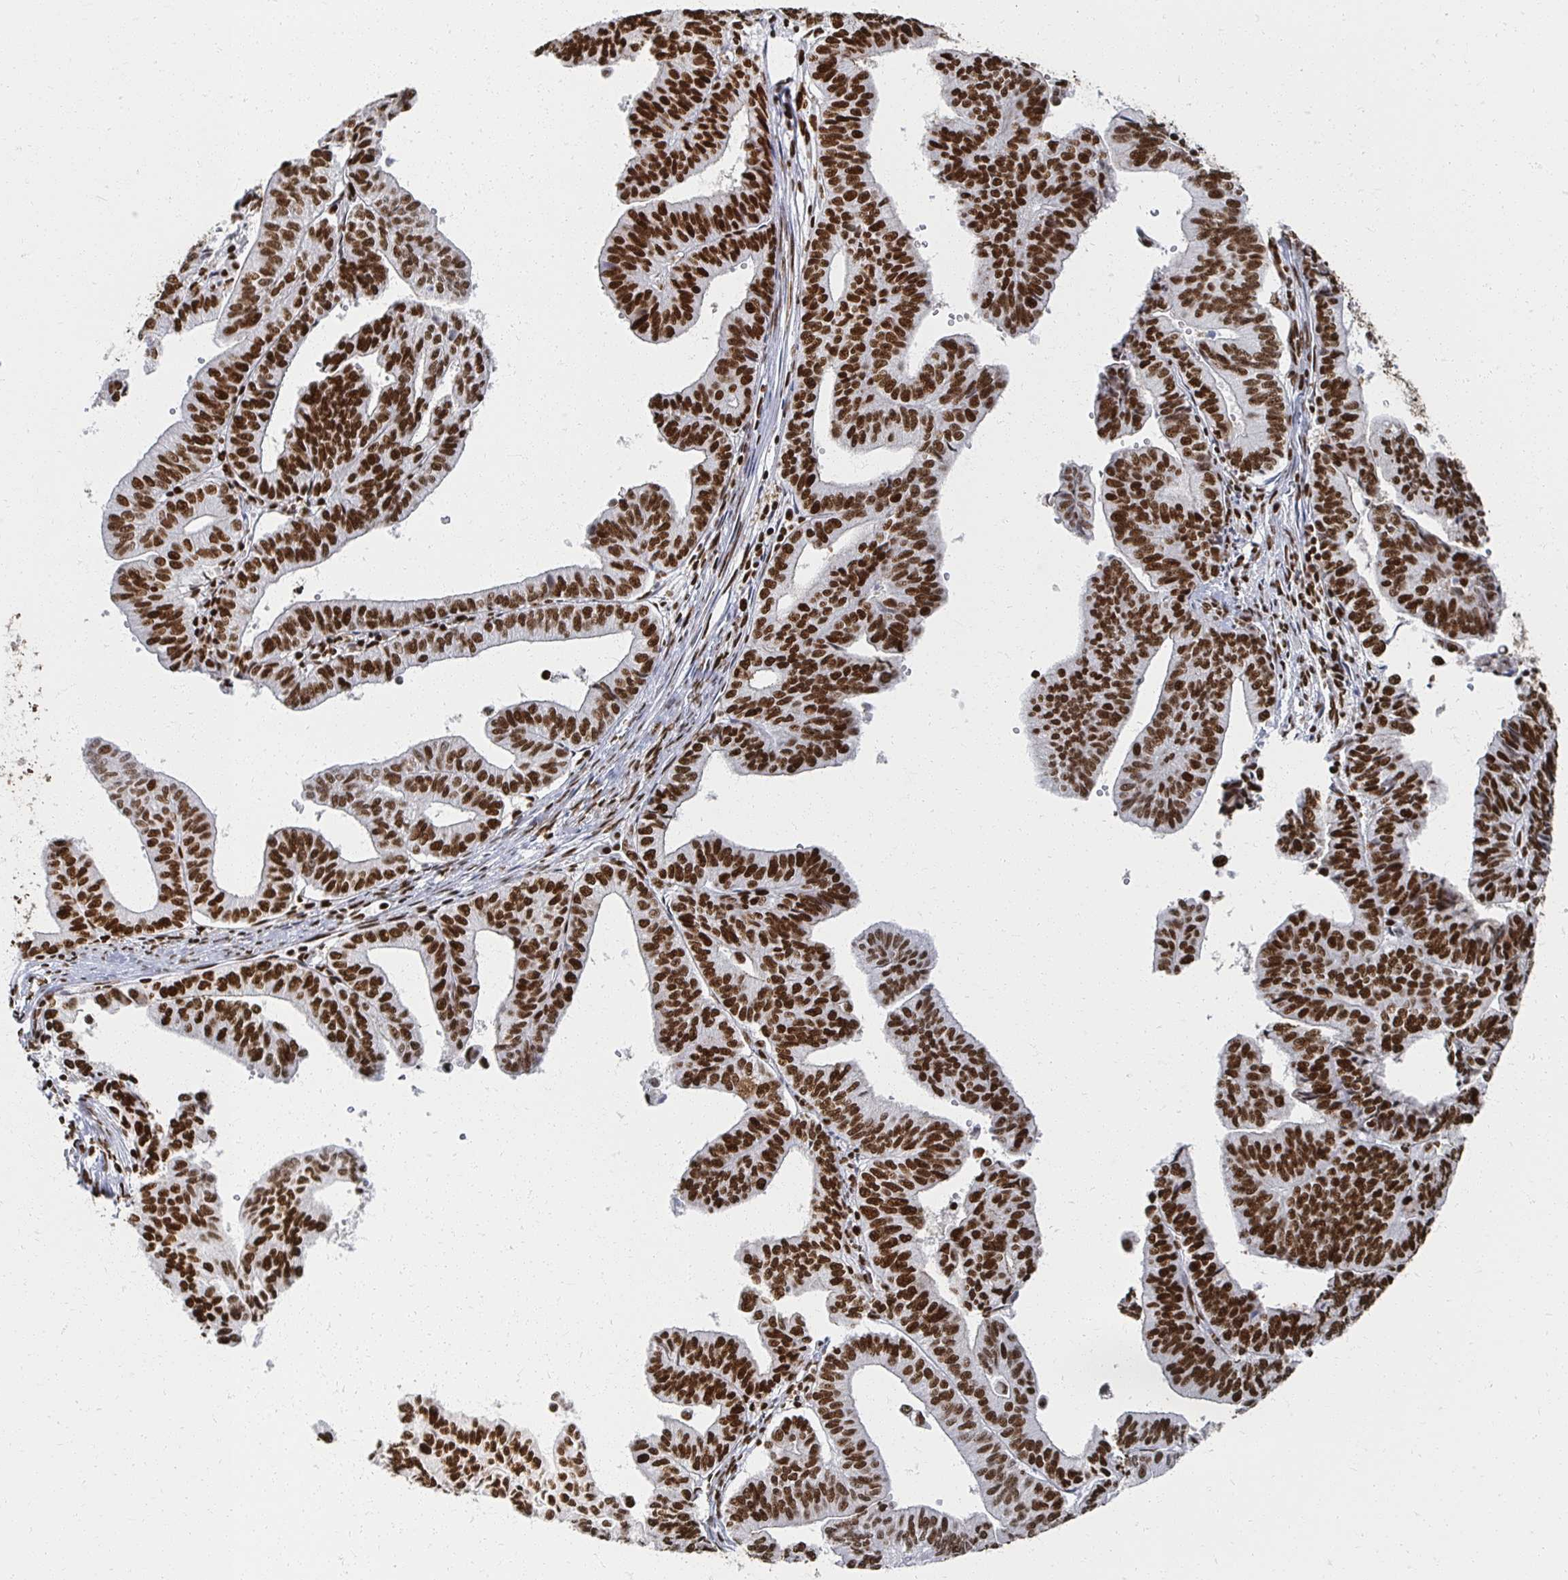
{"staining": {"intensity": "strong", "quantity": ">75%", "location": "nuclear"}, "tissue": "endometrial cancer", "cell_type": "Tumor cells", "image_type": "cancer", "snomed": [{"axis": "morphology", "description": "Adenocarcinoma, NOS"}, {"axis": "topography", "description": "Endometrium"}], "caption": "Immunohistochemical staining of endometrial cancer (adenocarcinoma) shows high levels of strong nuclear protein positivity in about >75% of tumor cells.", "gene": "RBBP7", "patient": {"sex": "female", "age": 65}}